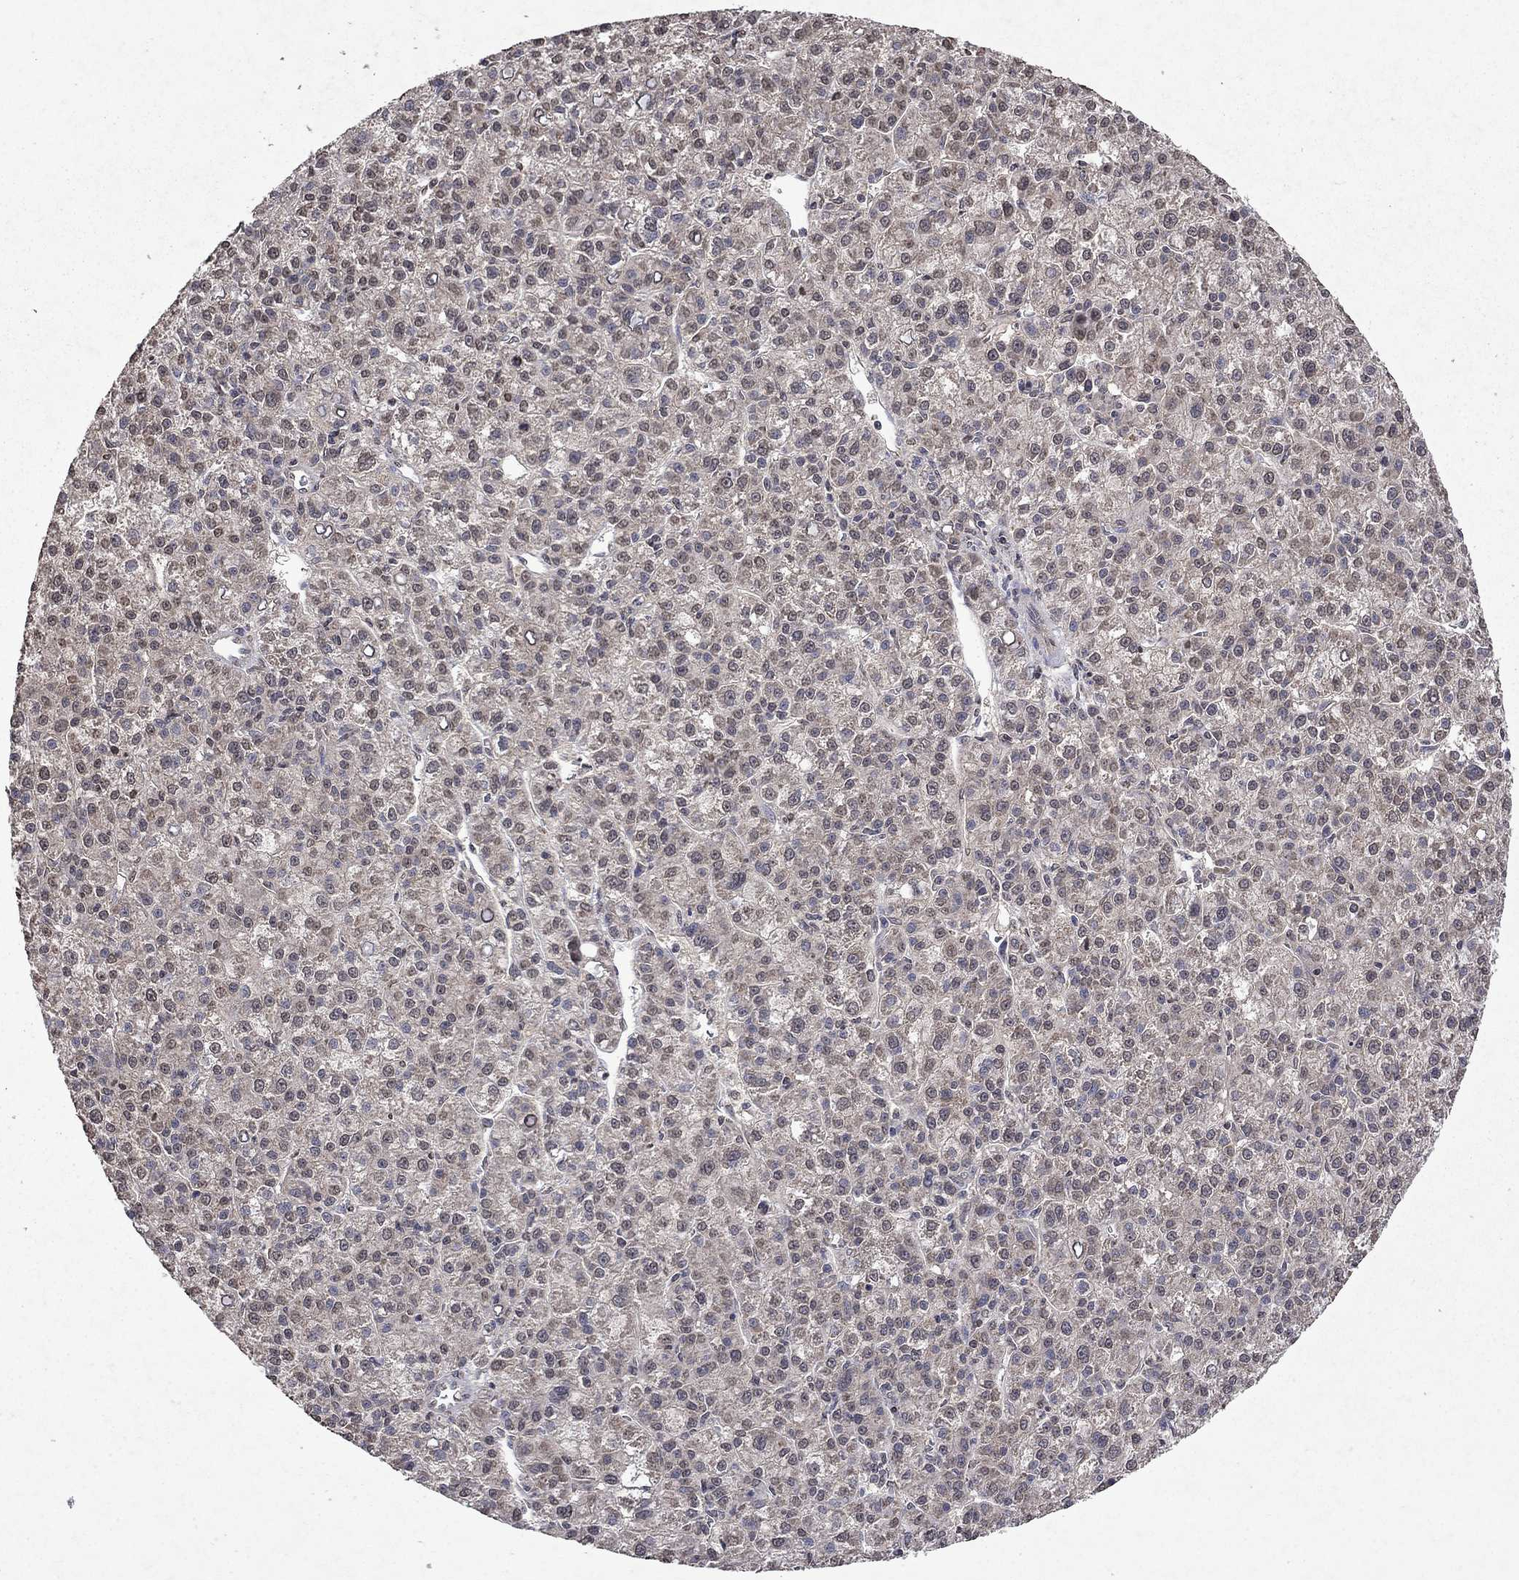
{"staining": {"intensity": "weak", "quantity": "25%-75%", "location": "cytoplasmic/membranous,nuclear"}, "tissue": "liver cancer", "cell_type": "Tumor cells", "image_type": "cancer", "snomed": [{"axis": "morphology", "description": "Carcinoma, Hepatocellular, NOS"}, {"axis": "topography", "description": "Liver"}], "caption": "This photomicrograph reveals liver cancer stained with immunohistochemistry (IHC) to label a protein in brown. The cytoplasmic/membranous and nuclear of tumor cells show weak positivity for the protein. Nuclei are counter-stained blue.", "gene": "TTC38", "patient": {"sex": "female", "age": 60}}